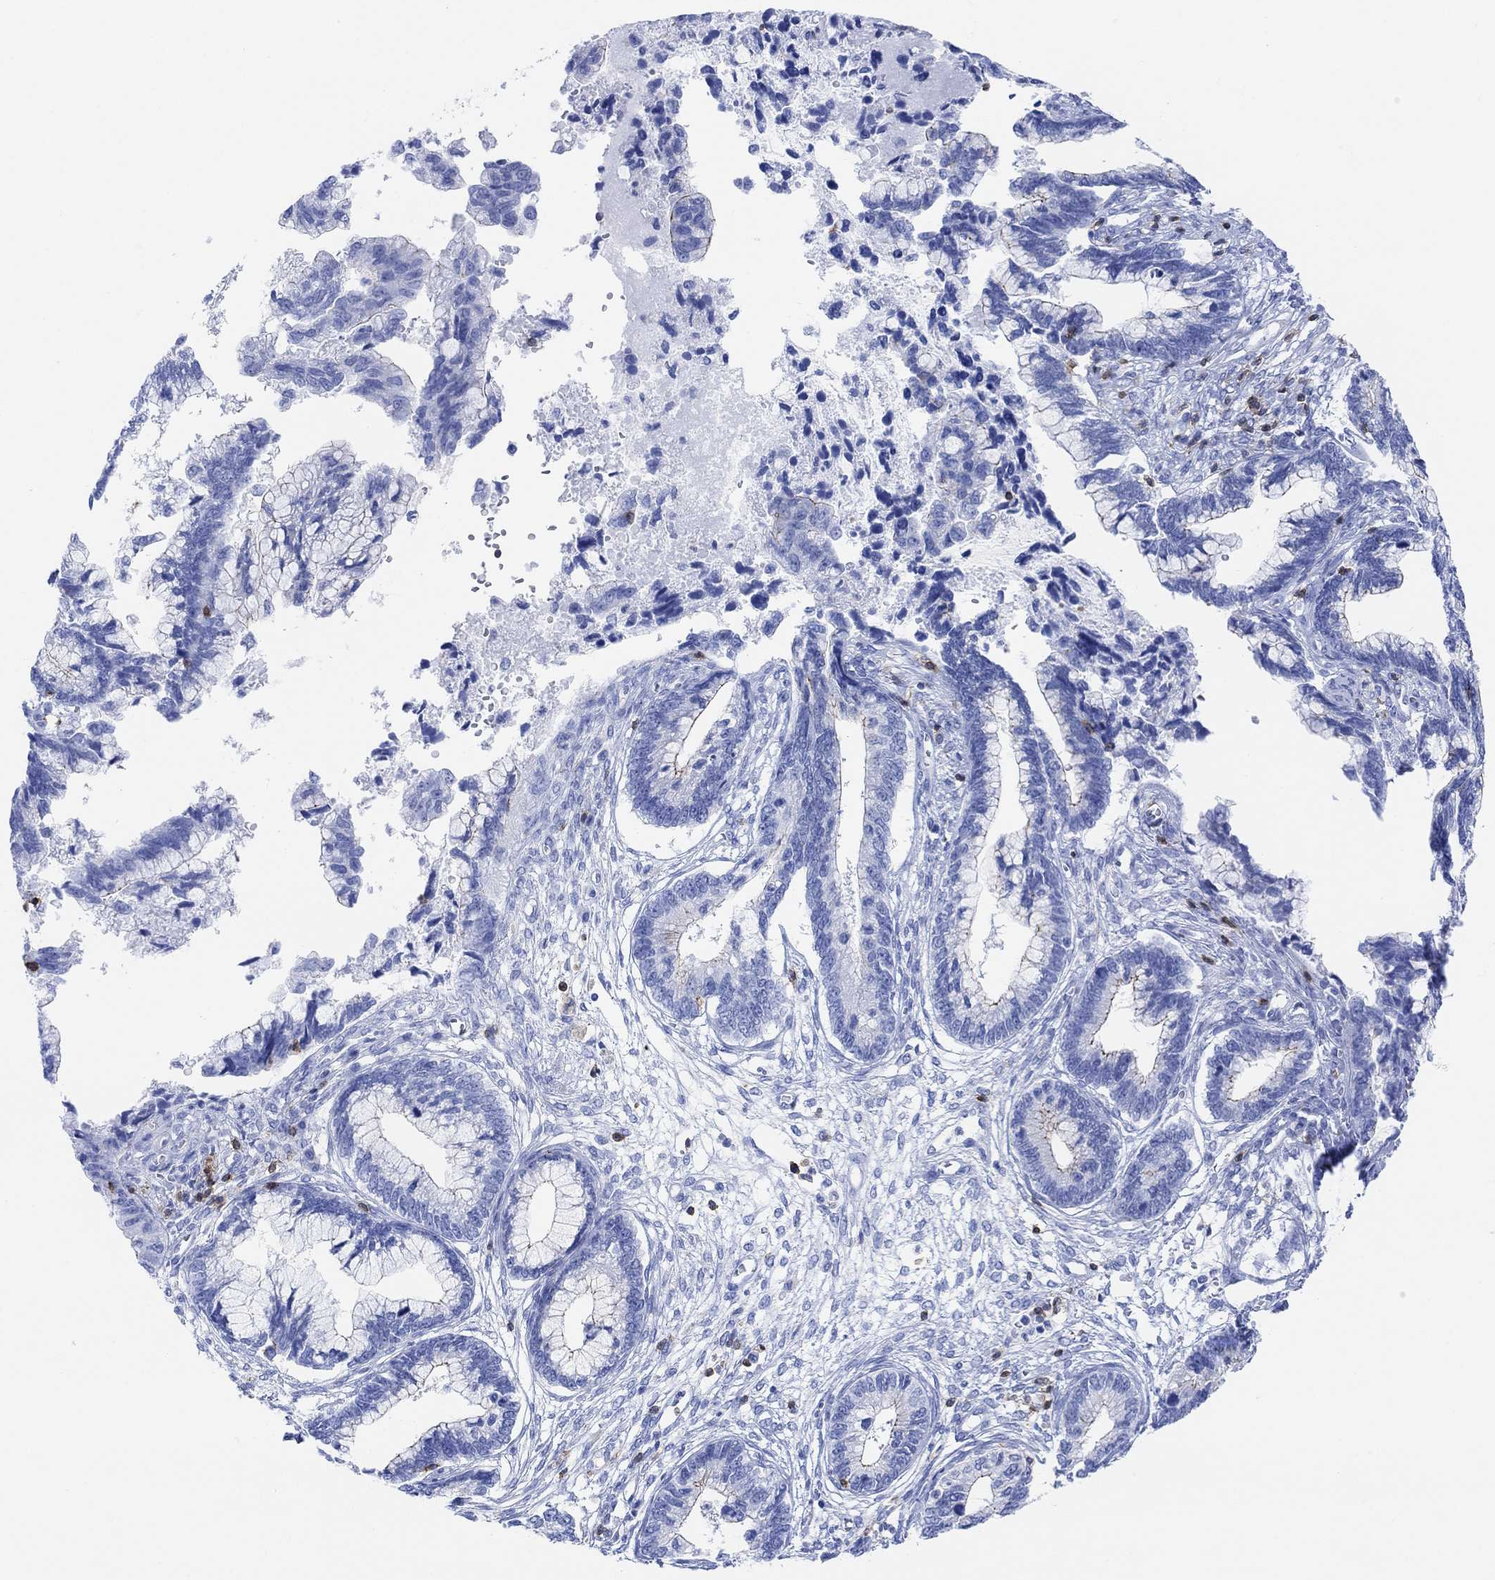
{"staining": {"intensity": "weak", "quantity": "<25%", "location": "cytoplasmic/membranous"}, "tissue": "cervical cancer", "cell_type": "Tumor cells", "image_type": "cancer", "snomed": [{"axis": "morphology", "description": "Adenocarcinoma, NOS"}, {"axis": "topography", "description": "Cervix"}], "caption": "This is an immunohistochemistry (IHC) image of cervical cancer (adenocarcinoma). There is no positivity in tumor cells.", "gene": "GPR65", "patient": {"sex": "female", "age": 44}}